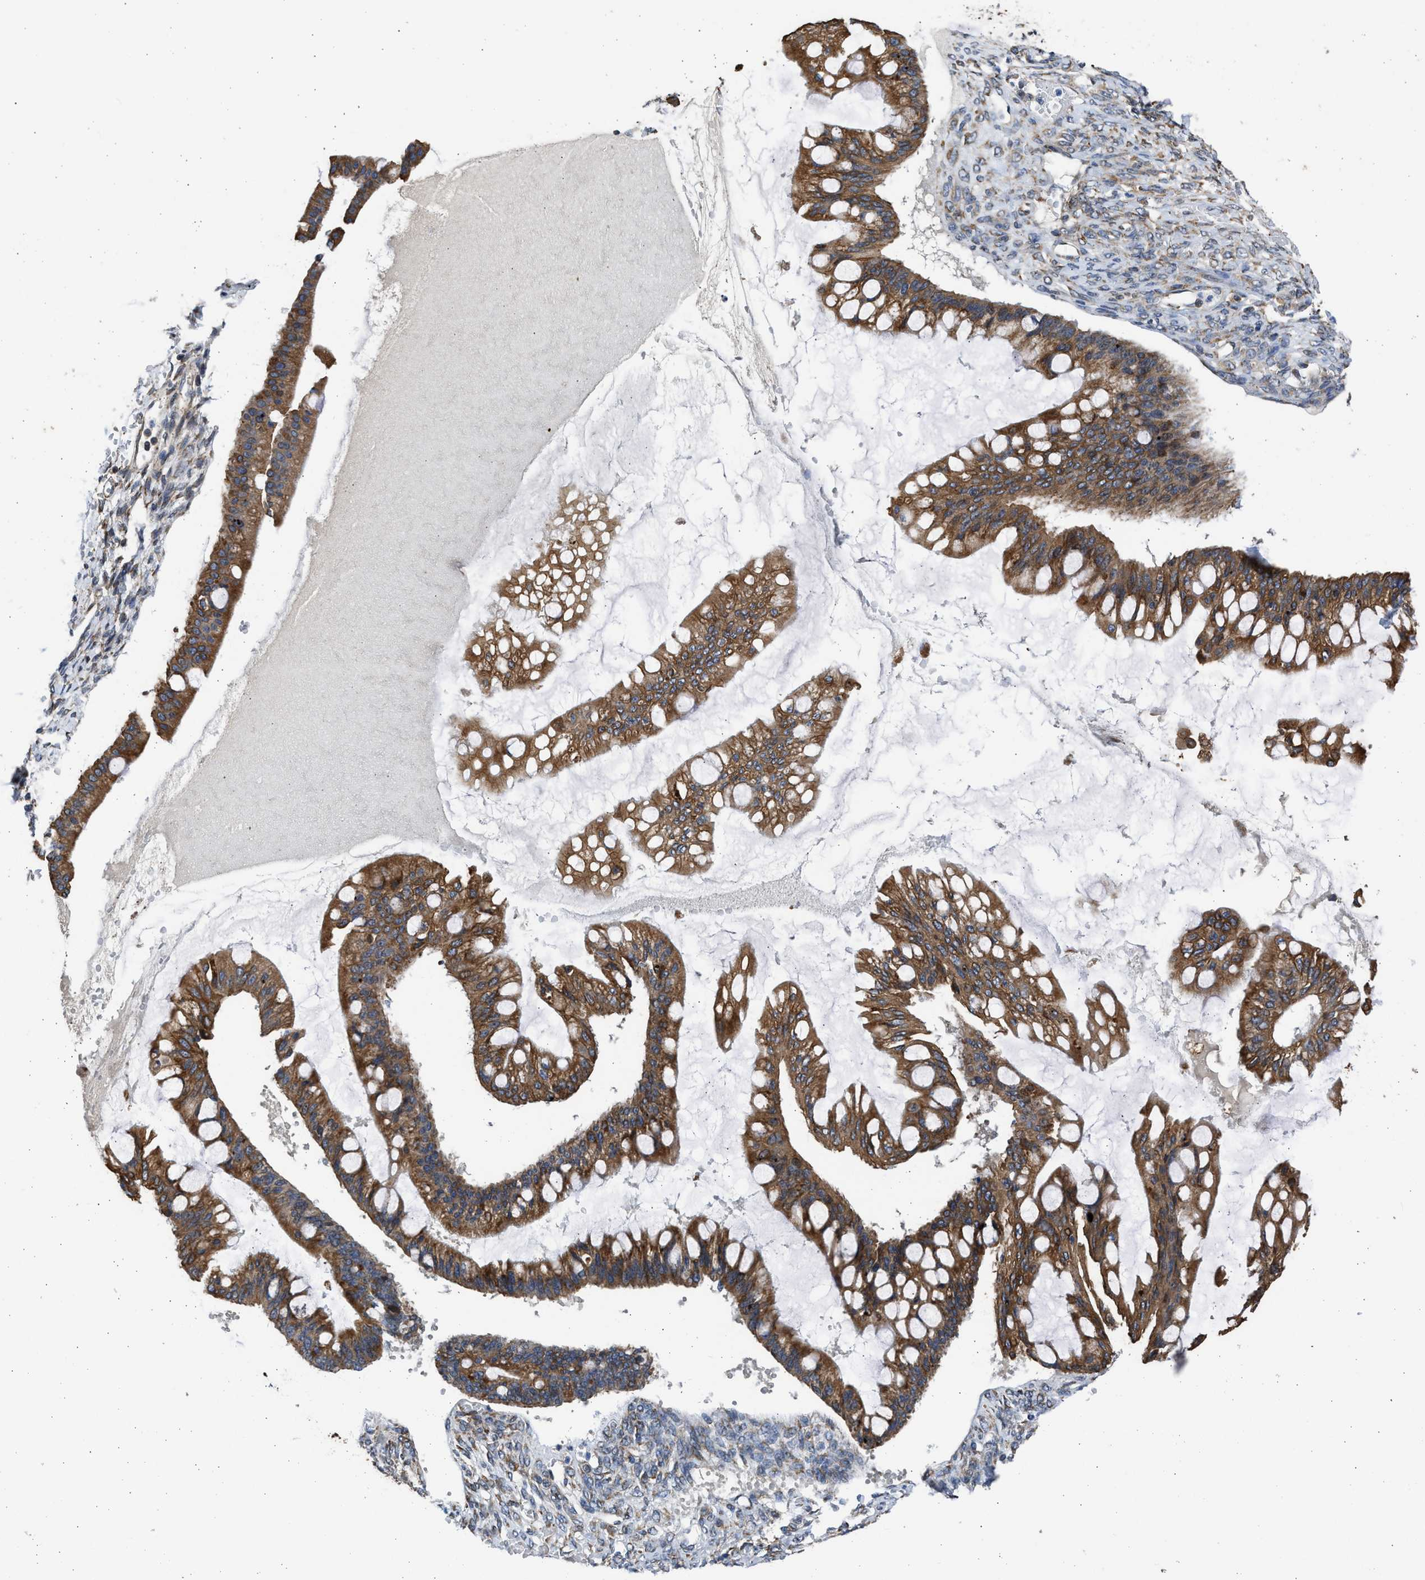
{"staining": {"intensity": "moderate", "quantity": ">75%", "location": "cytoplasmic/membranous"}, "tissue": "ovarian cancer", "cell_type": "Tumor cells", "image_type": "cancer", "snomed": [{"axis": "morphology", "description": "Cystadenocarcinoma, mucinous, NOS"}, {"axis": "topography", "description": "Ovary"}], "caption": "Immunohistochemistry staining of ovarian cancer, which reveals medium levels of moderate cytoplasmic/membranous staining in approximately >75% of tumor cells indicating moderate cytoplasmic/membranous protein expression. The staining was performed using DAB (3,3'-diaminobenzidine) (brown) for protein detection and nuclei were counterstained in hematoxylin (blue).", "gene": "PLD2", "patient": {"sex": "female", "age": 73}}